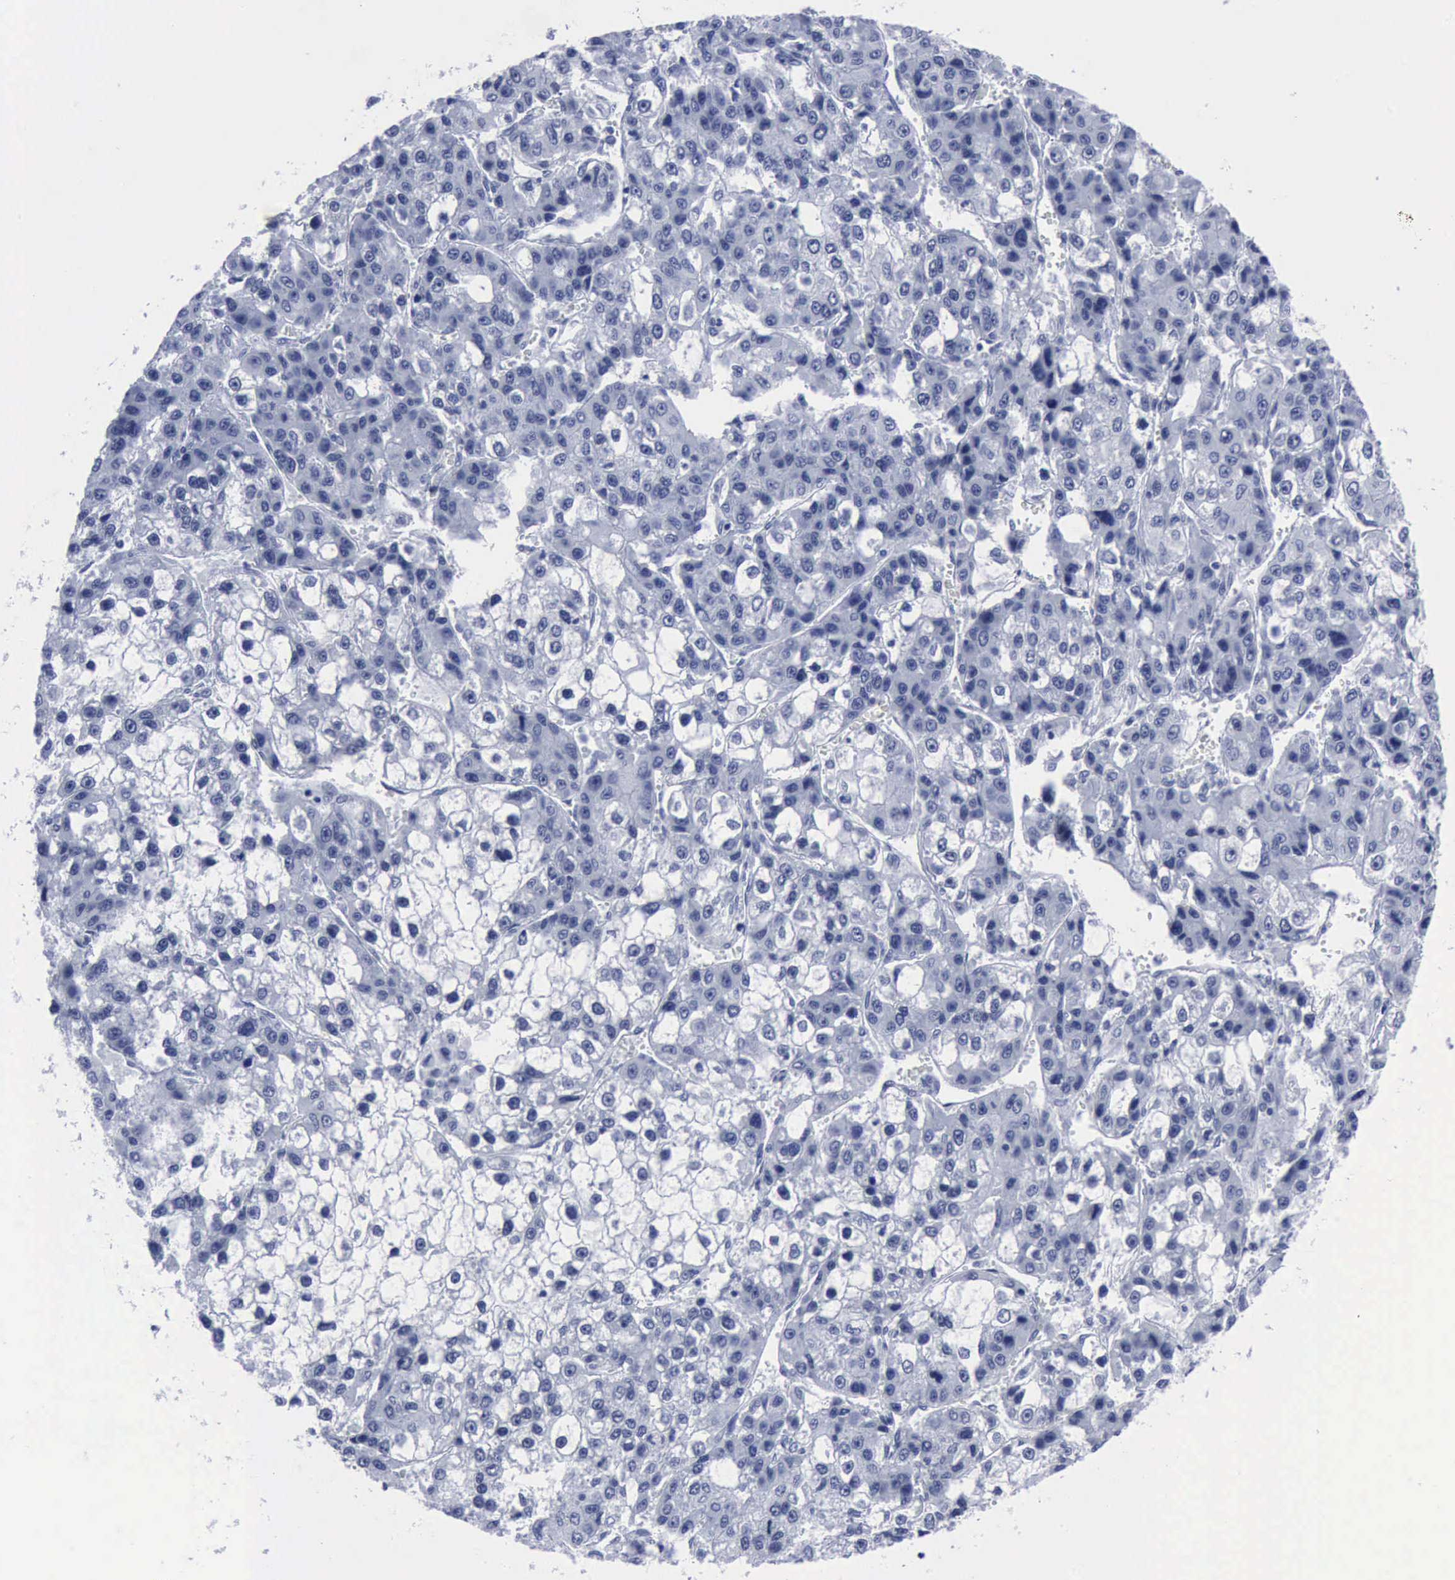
{"staining": {"intensity": "negative", "quantity": "none", "location": "none"}, "tissue": "liver cancer", "cell_type": "Tumor cells", "image_type": "cancer", "snomed": [{"axis": "morphology", "description": "Carcinoma, Hepatocellular, NOS"}, {"axis": "topography", "description": "Liver"}], "caption": "Immunohistochemical staining of human liver hepatocellular carcinoma displays no significant positivity in tumor cells.", "gene": "NGFR", "patient": {"sex": "female", "age": 66}}